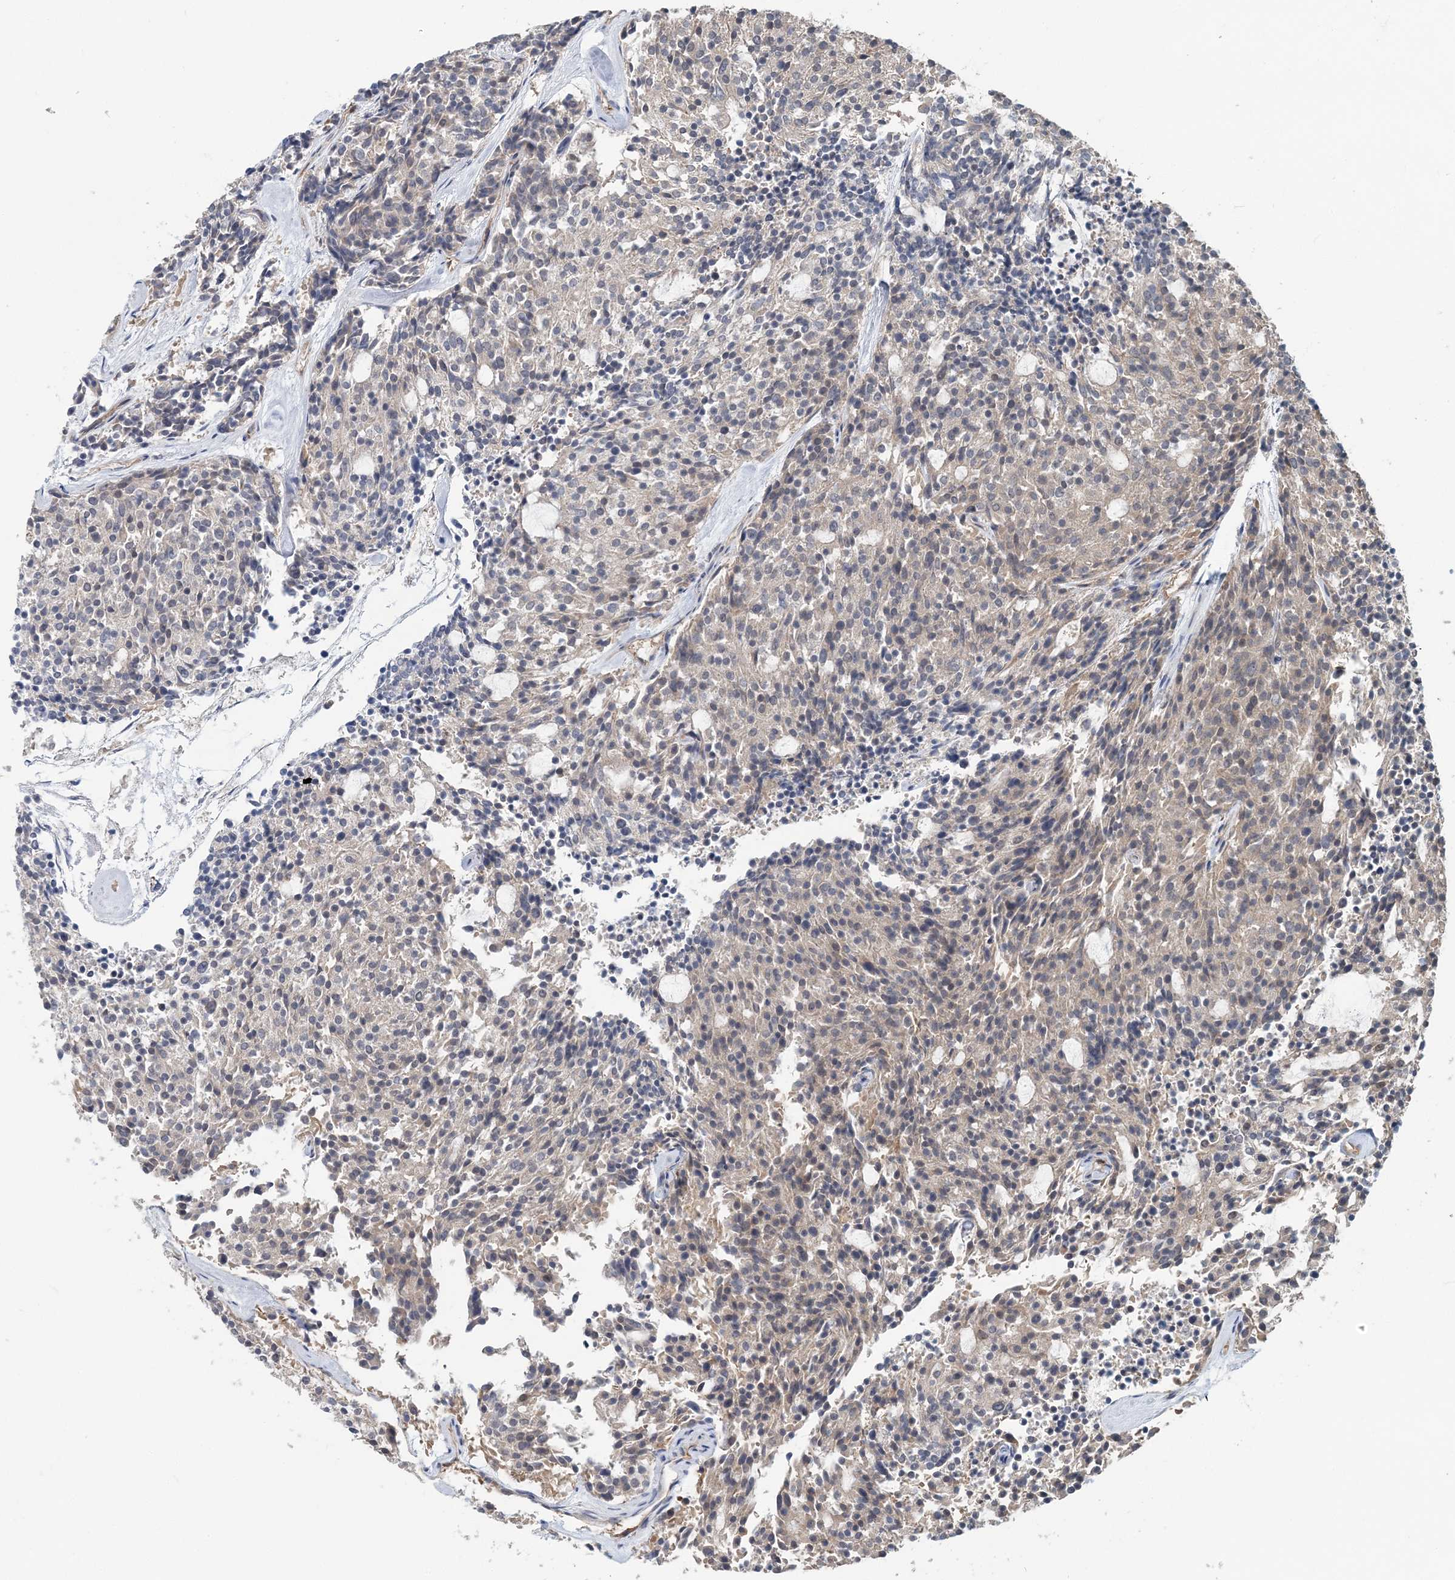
{"staining": {"intensity": "negative", "quantity": "none", "location": "none"}, "tissue": "carcinoid", "cell_type": "Tumor cells", "image_type": "cancer", "snomed": [{"axis": "morphology", "description": "Carcinoid, malignant, NOS"}, {"axis": "topography", "description": "Pancreas"}], "caption": "A high-resolution image shows IHC staining of carcinoid, which demonstrates no significant expression in tumor cells. (Immunohistochemistry (ihc), brightfield microscopy, high magnification).", "gene": "RNF25", "patient": {"sex": "female", "age": 54}}